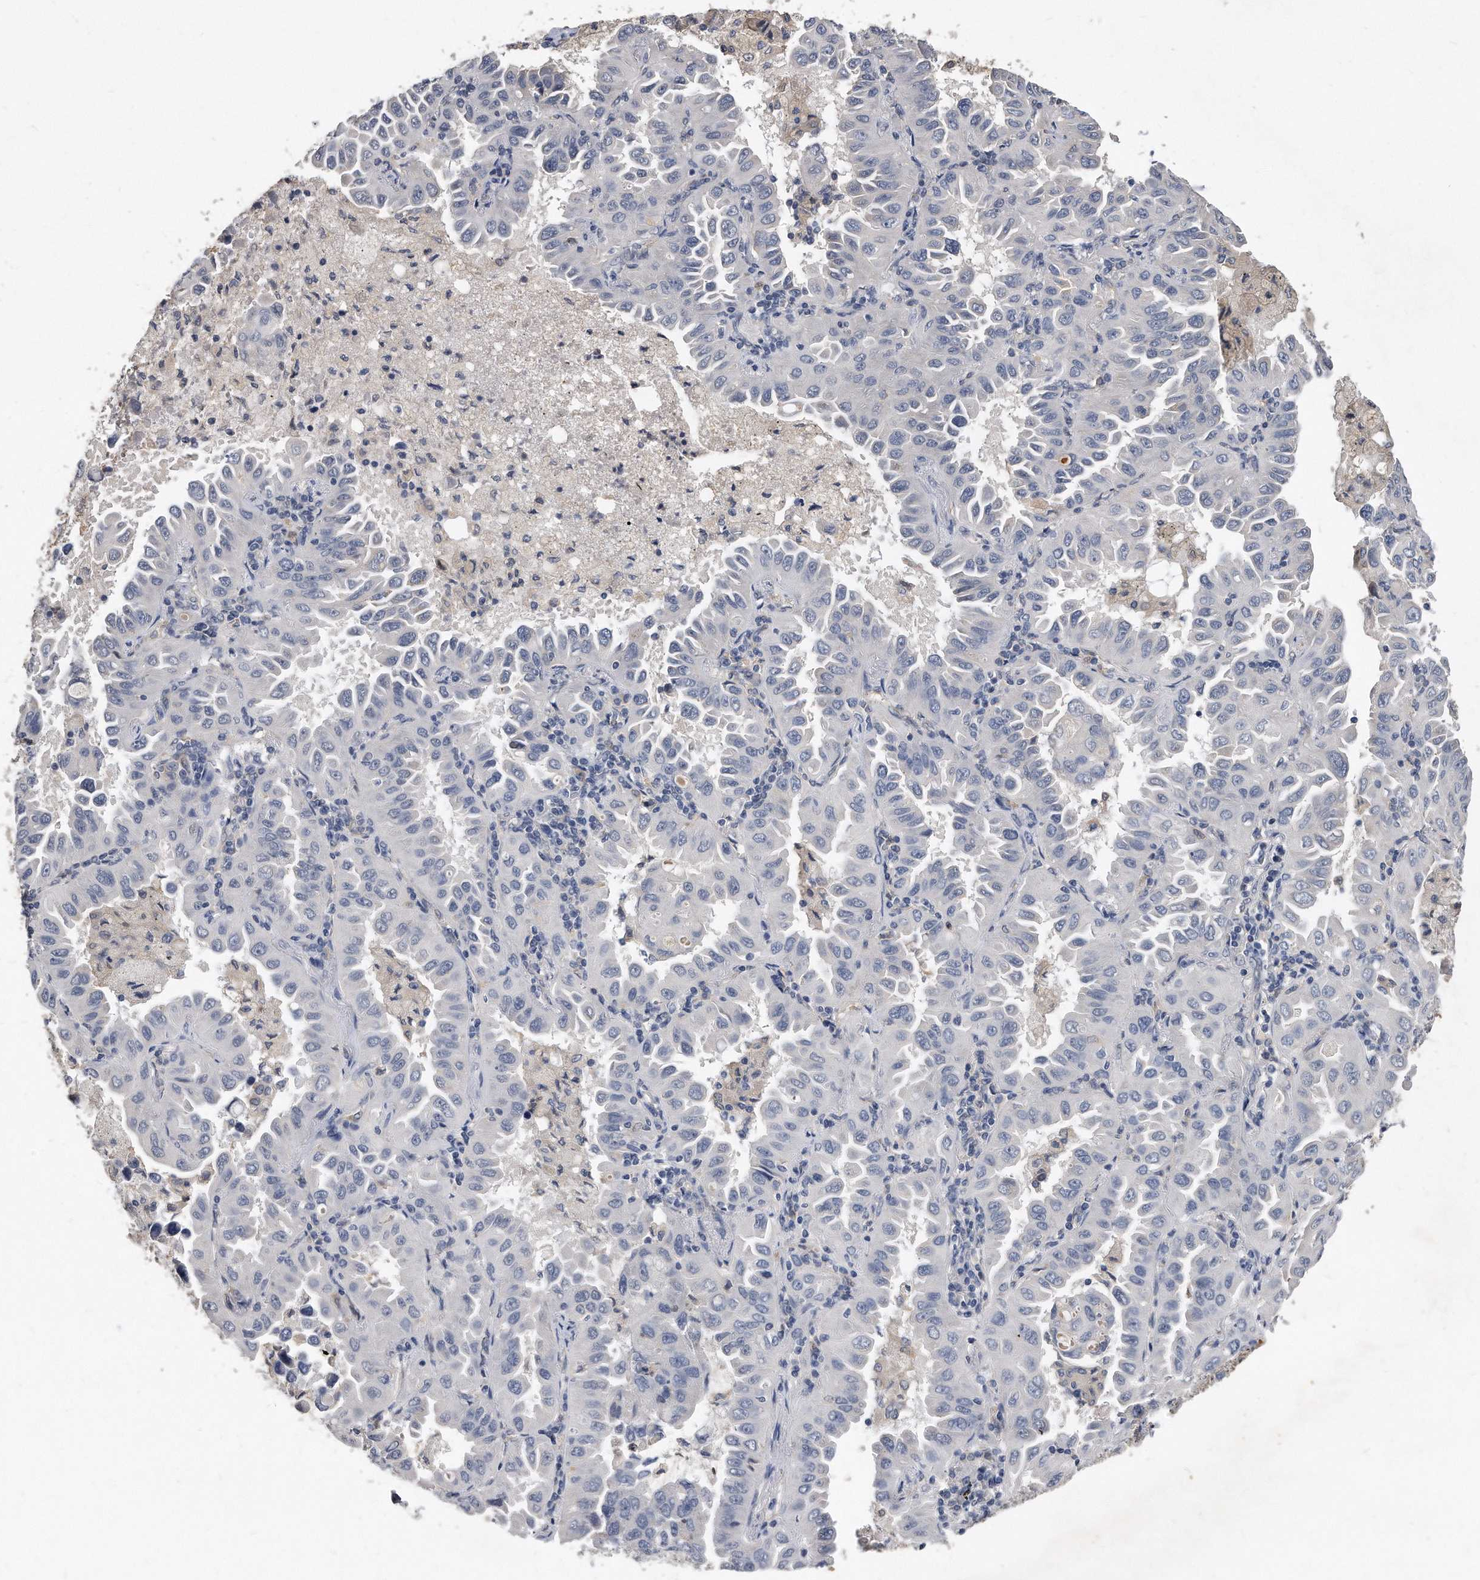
{"staining": {"intensity": "negative", "quantity": "none", "location": "none"}, "tissue": "lung cancer", "cell_type": "Tumor cells", "image_type": "cancer", "snomed": [{"axis": "morphology", "description": "Adenocarcinoma, NOS"}, {"axis": "topography", "description": "Lung"}], "caption": "DAB immunohistochemical staining of lung cancer reveals no significant positivity in tumor cells. The staining is performed using DAB brown chromogen with nuclei counter-stained in using hematoxylin.", "gene": "HOMER3", "patient": {"sex": "male", "age": 64}}